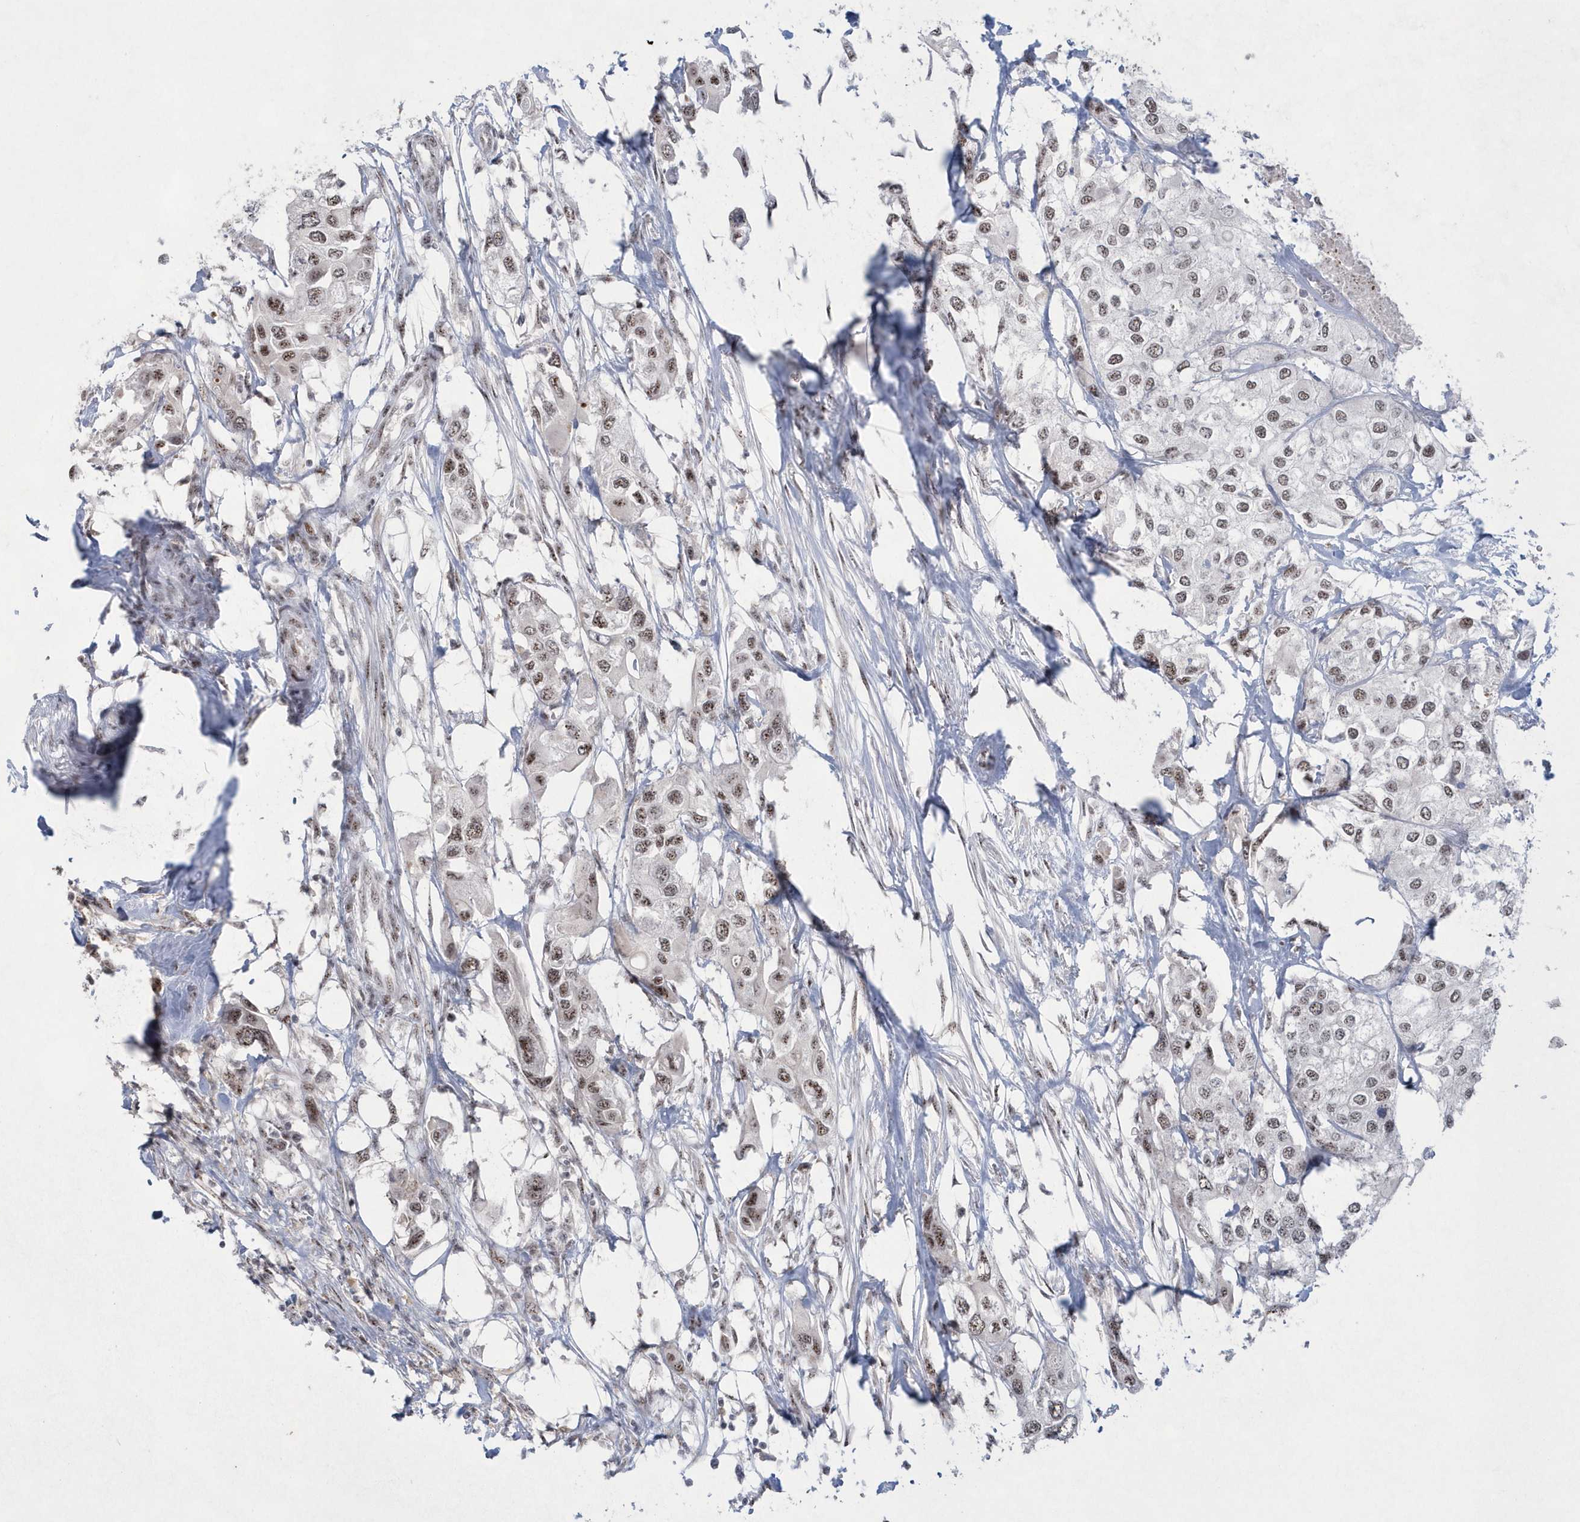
{"staining": {"intensity": "moderate", "quantity": "<25%", "location": "nuclear"}, "tissue": "urothelial cancer", "cell_type": "Tumor cells", "image_type": "cancer", "snomed": [{"axis": "morphology", "description": "Urothelial carcinoma, High grade"}, {"axis": "topography", "description": "Urinary bladder"}], "caption": "Tumor cells show low levels of moderate nuclear staining in about <25% of cells in human urothelial carcinoma (high-grade).", "gene": "KDM6B", "patient": {"sex": "male", "age": 64}}